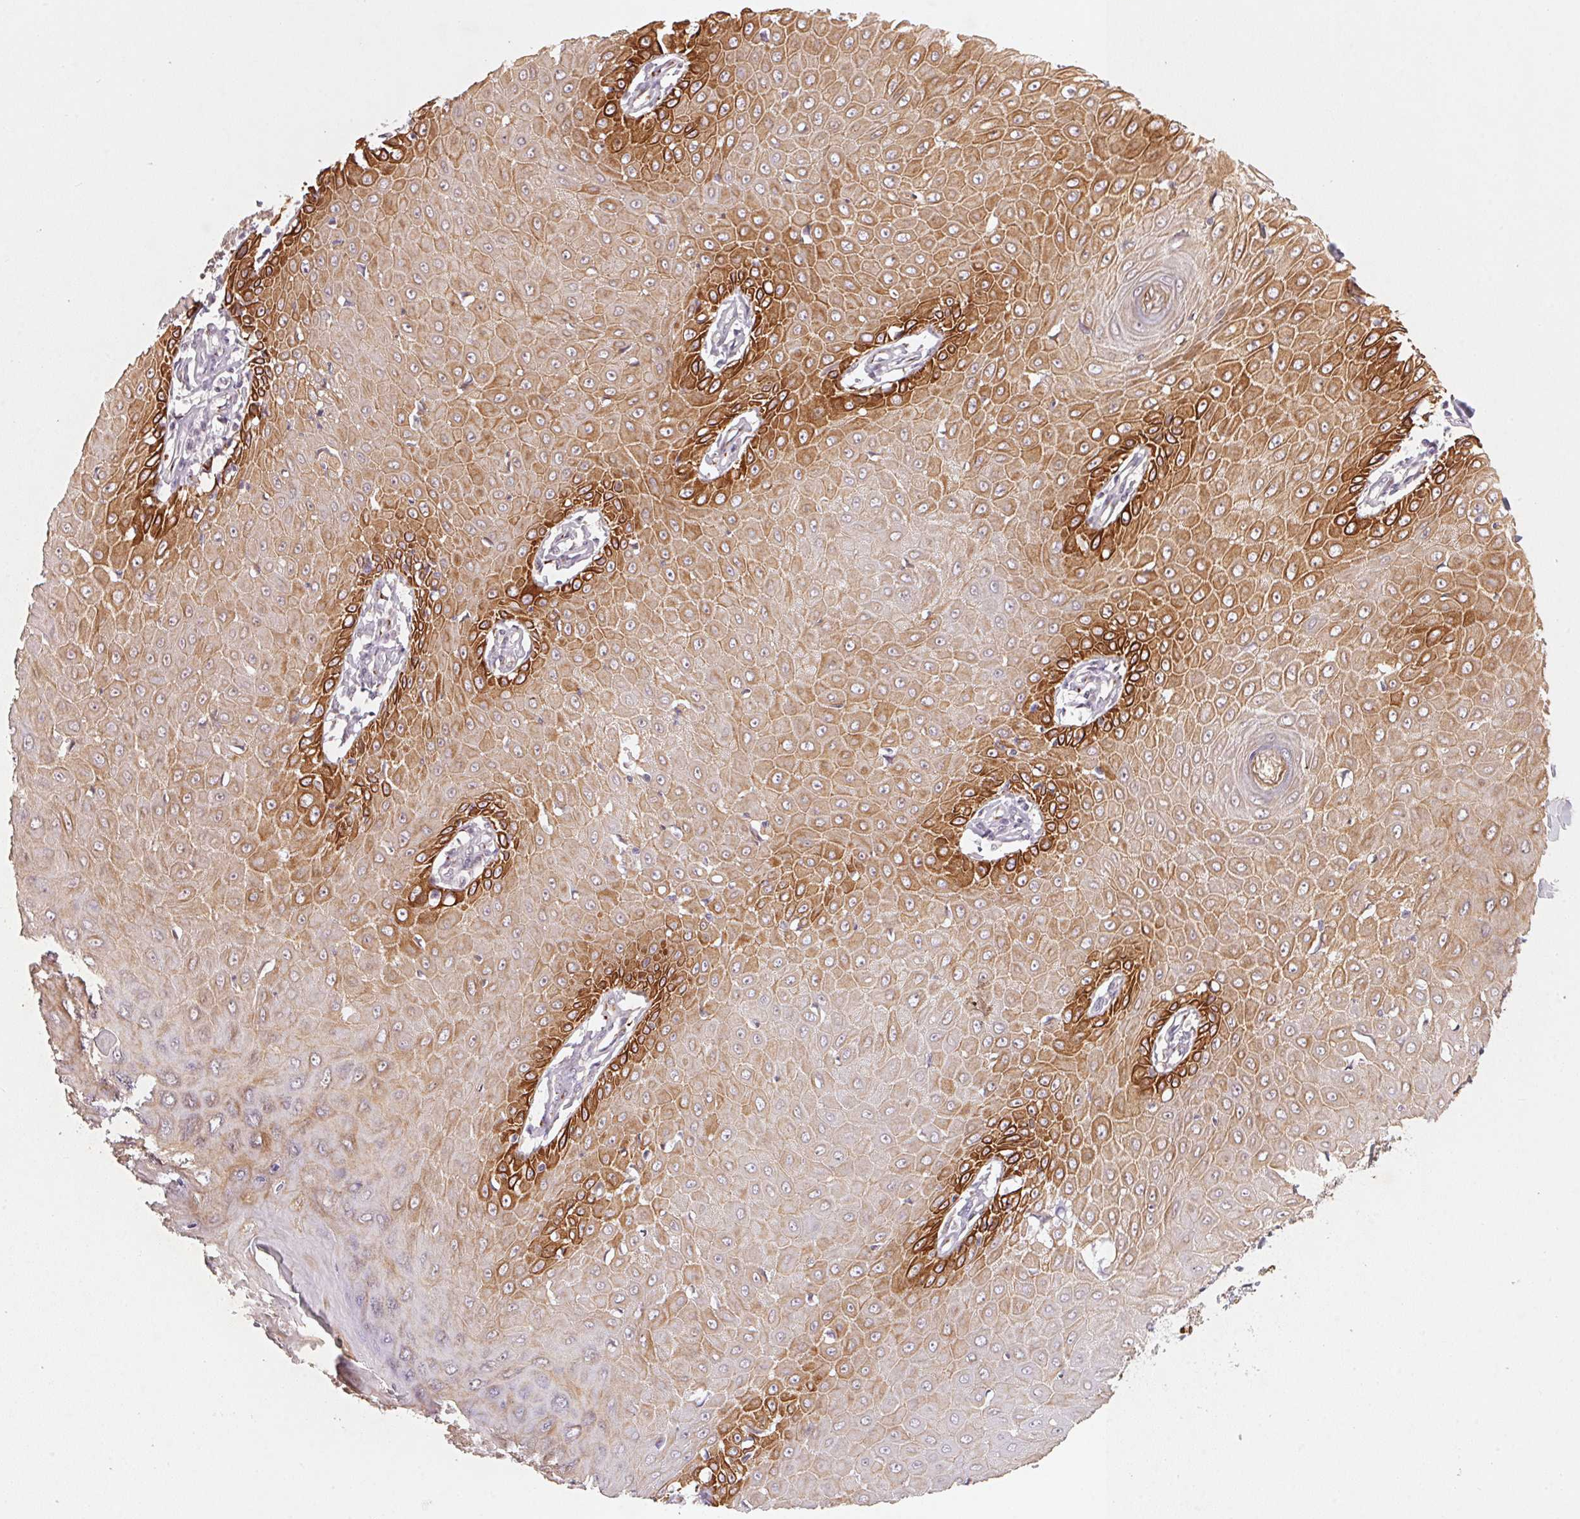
{"staining": {"intensity": "moderate", "quantity": ">75%", "location": "cytoplasmic/membranous"}, "tissue": "skin cancer", "cell_type": "Tumor cells", "image_type": "cancer", "snomed": [{"axis": "morphology", "description": "Squamous cell carcinoma, NOS"}, {"axis": "topography", "description": "Skin"}], "caption": "Human squamous cell carcinoma (skin) stained with a protein marker shows moderate staining in tumor cells.", "gene": "RAB22A", "patient": {"sex": "male", "age": 70}}